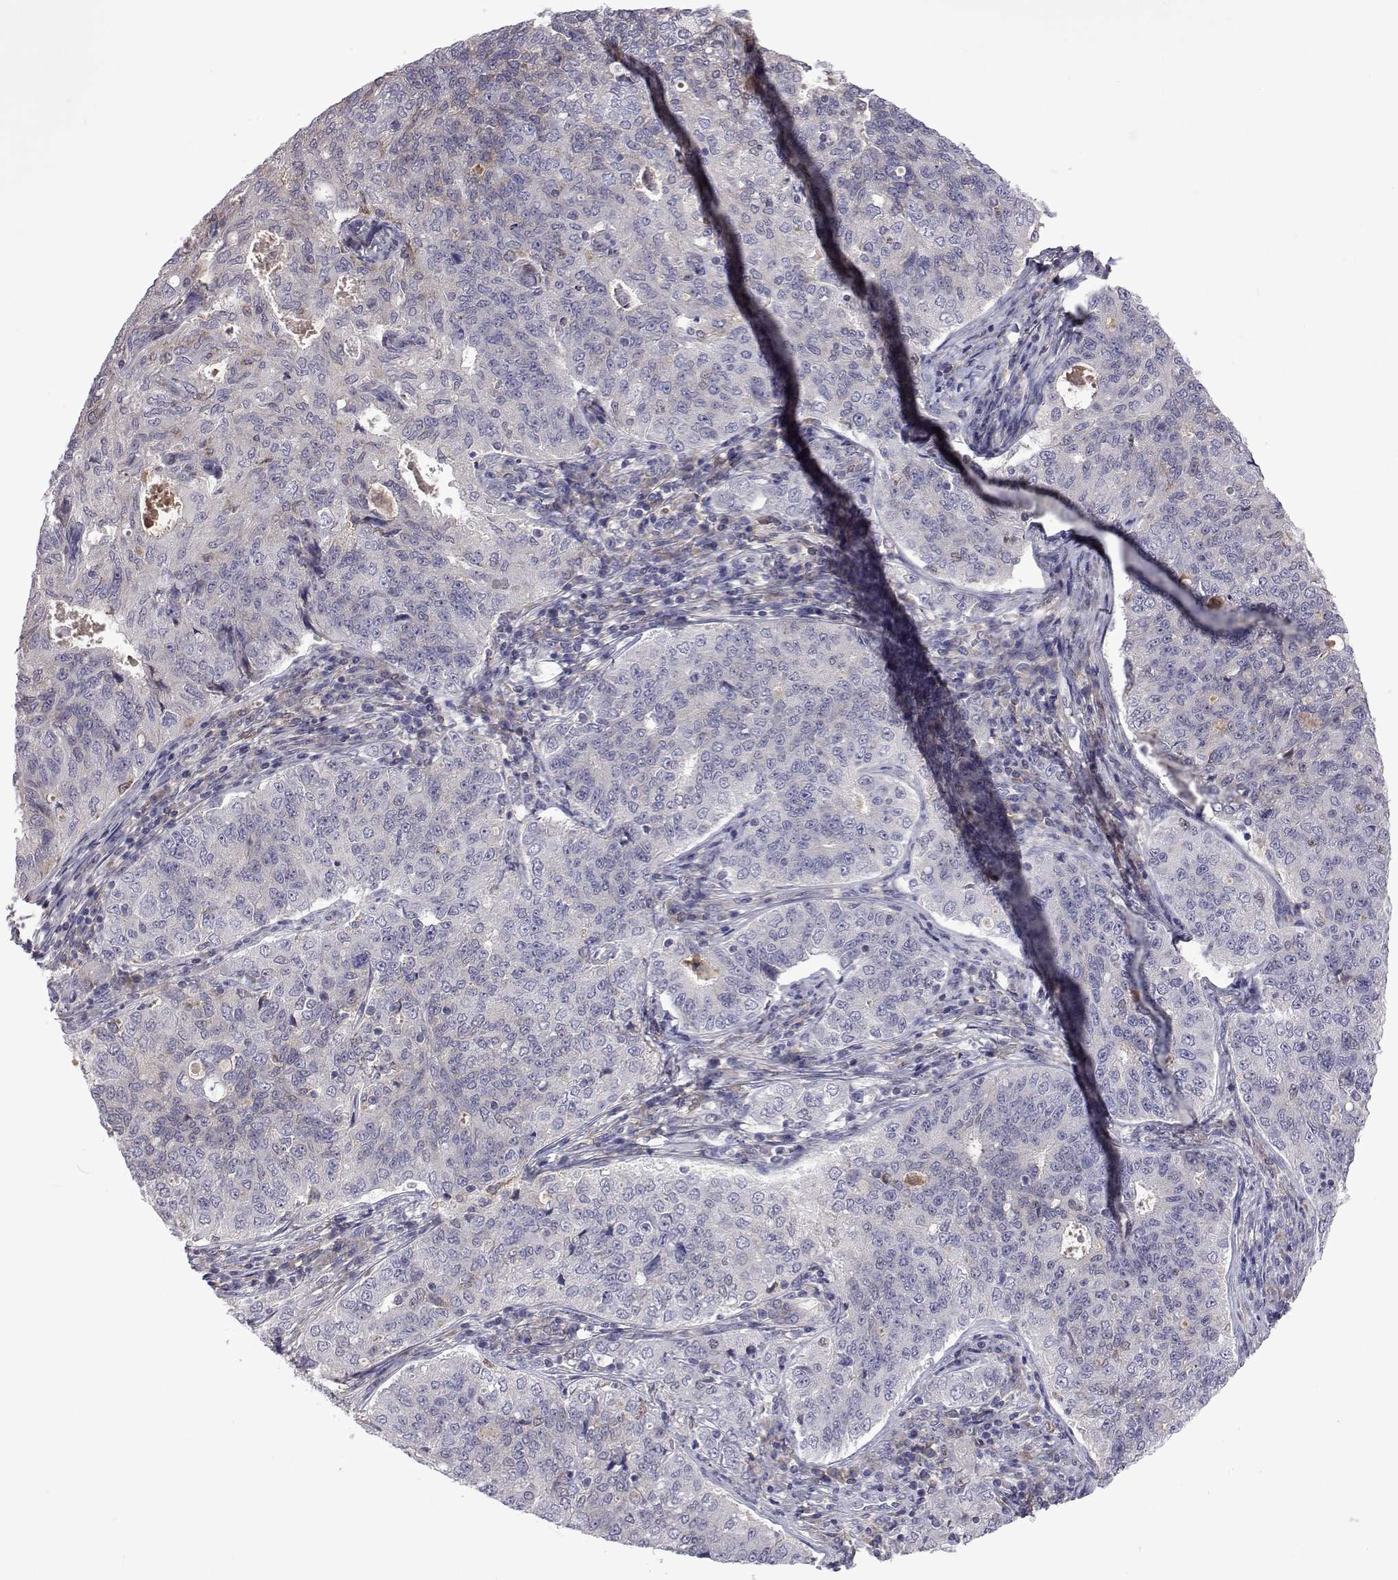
{"staining": {"intensity": "negative", "quantity": "none", "location": "none"}, "tissue": "endometrial cancer", "cell_type": "Tumor cells", "image_type": "cancer", "snomed": [{"axis": "morphology", "description": "Adenocarcinoma, NOS"}, {"axis": "topography", "description": "Endometrium"}], "caption": "Human endometrial cancer (adenocarcinoma) stained for a protein using IHC shows no positivity in tumor cells.", "gene": "TCF15", "patient": {"sex": "female", "age": 43}}